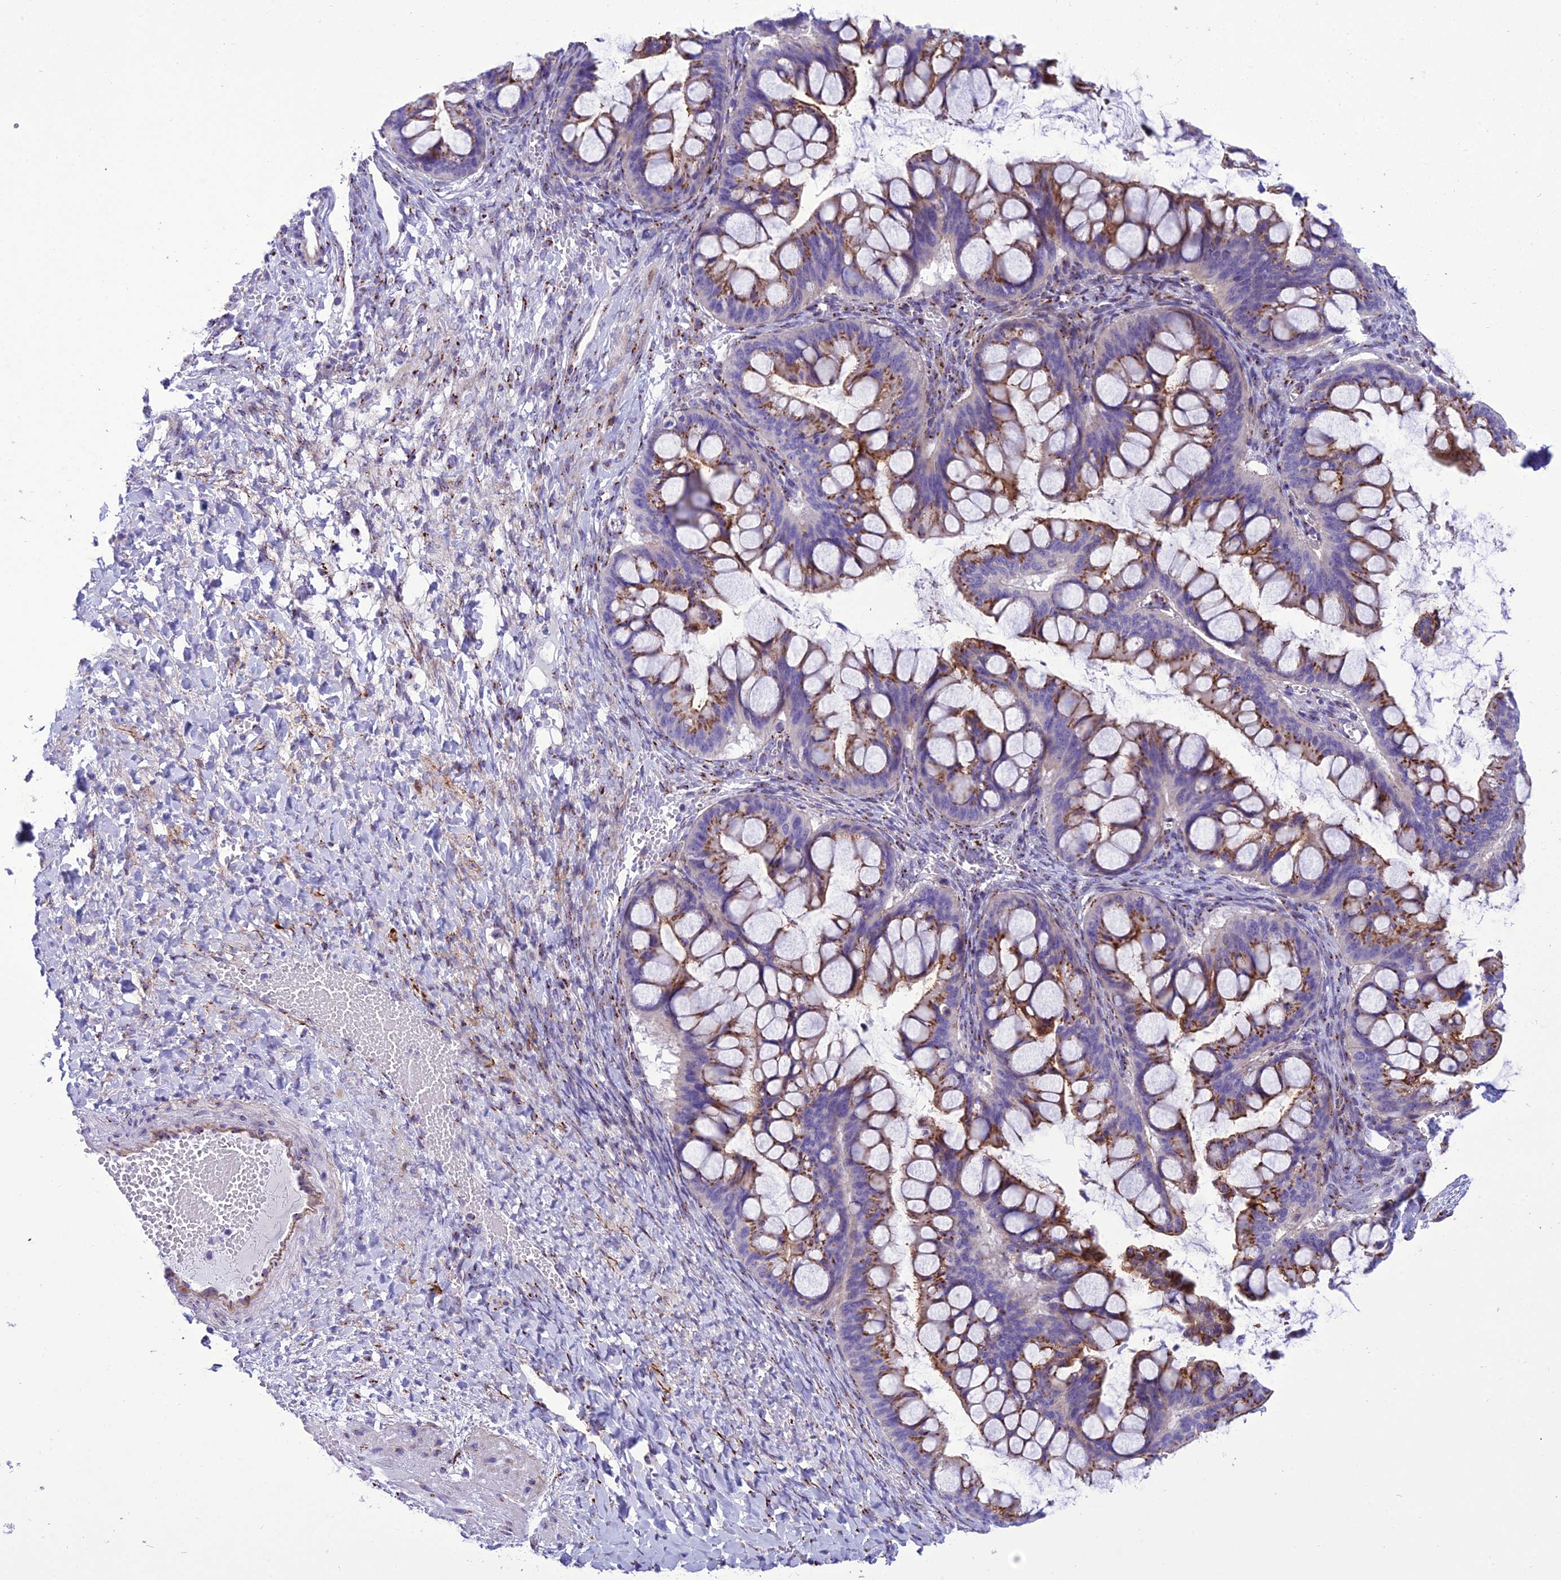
{"staining": {"intensity": "moderate", "quantity": ">75%", "location": "cytoplasmic/membranous"}, "tissue": "ovarian cancer", "cell_type": "Tumor cells", "image_type": "cancer", "snomed": [{"axis": "morphology", "description": "Cystadenocarcinoma, mucinous, NOS"}, {"axis": "topography", "description": "Ovary"}], "caption": "Immunohistochemical staining of ovarian cancer displays medium levels of moderate cytoplasmic/membranous protein staining in approximately >75% of tumor cells. (Brightfield microscopy of DAB IHC at high magnification).", "gene": "GOLM2", "patient": {"sex": "female", "age": 73}}